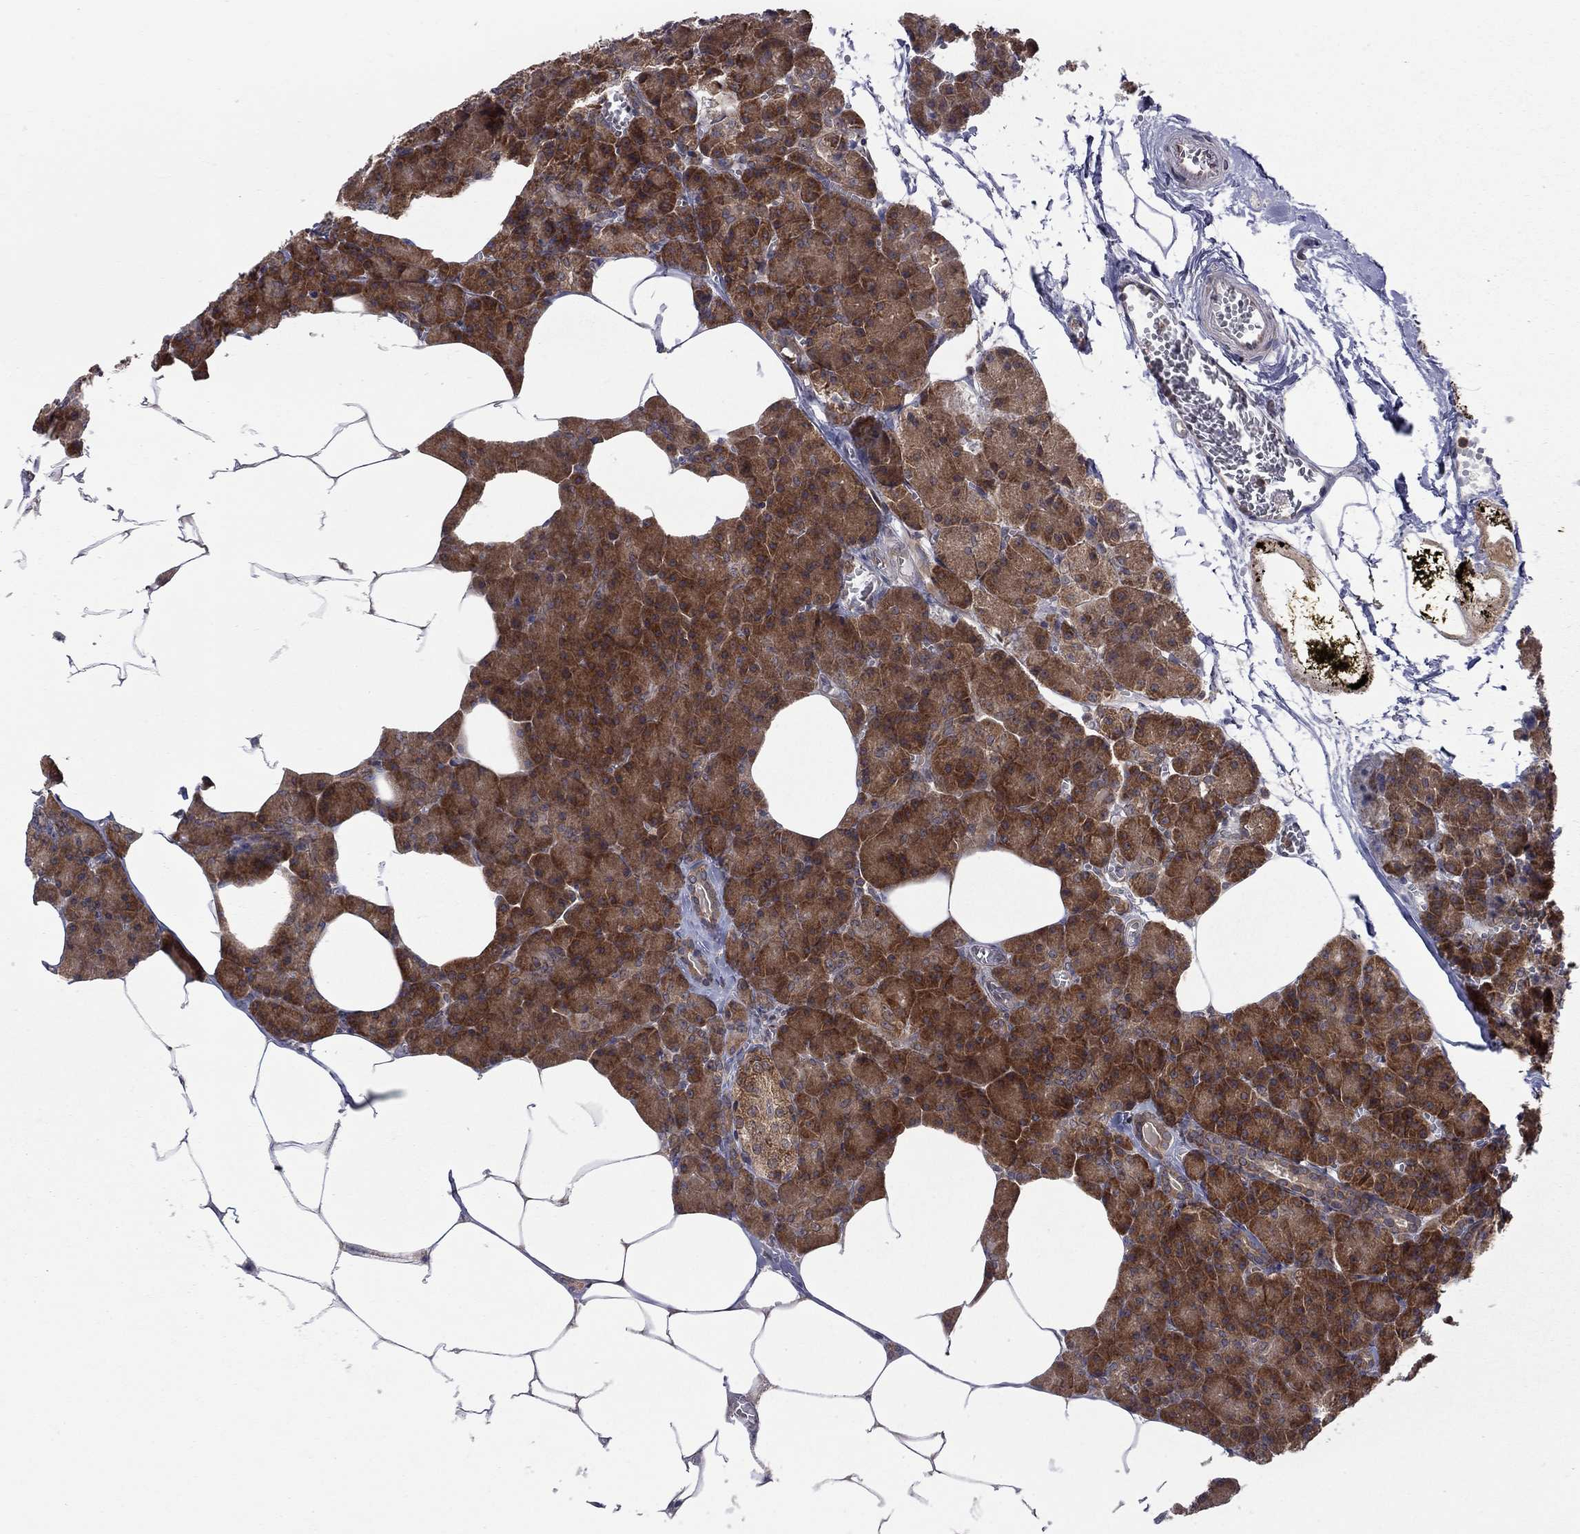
{"staining": {"intensity": "strong", "quantity": ">75%", "location": "cytoplasmic/membranous"}, "tissue": "pancreas", "cell_type": "Exocrine glandular cells", "image_type": "normal", "snomed": [{"axis": "morphology", "description": "Normal tissue, NOS"}, {"axis": "topography", "description": "Pancreas"}], "caption": "Immunohistochemical staining of normal human pancreas exhibits strong cytoplasmic/membranous protein expression in approximately >75% of exocrine glandular cells. (DAB (3,3'-diaminobenzidine) = brown stain, brightfield microscopy at high magnification).", "gene": "NAA50", "patient": {"sex": "female", "age": 45}}